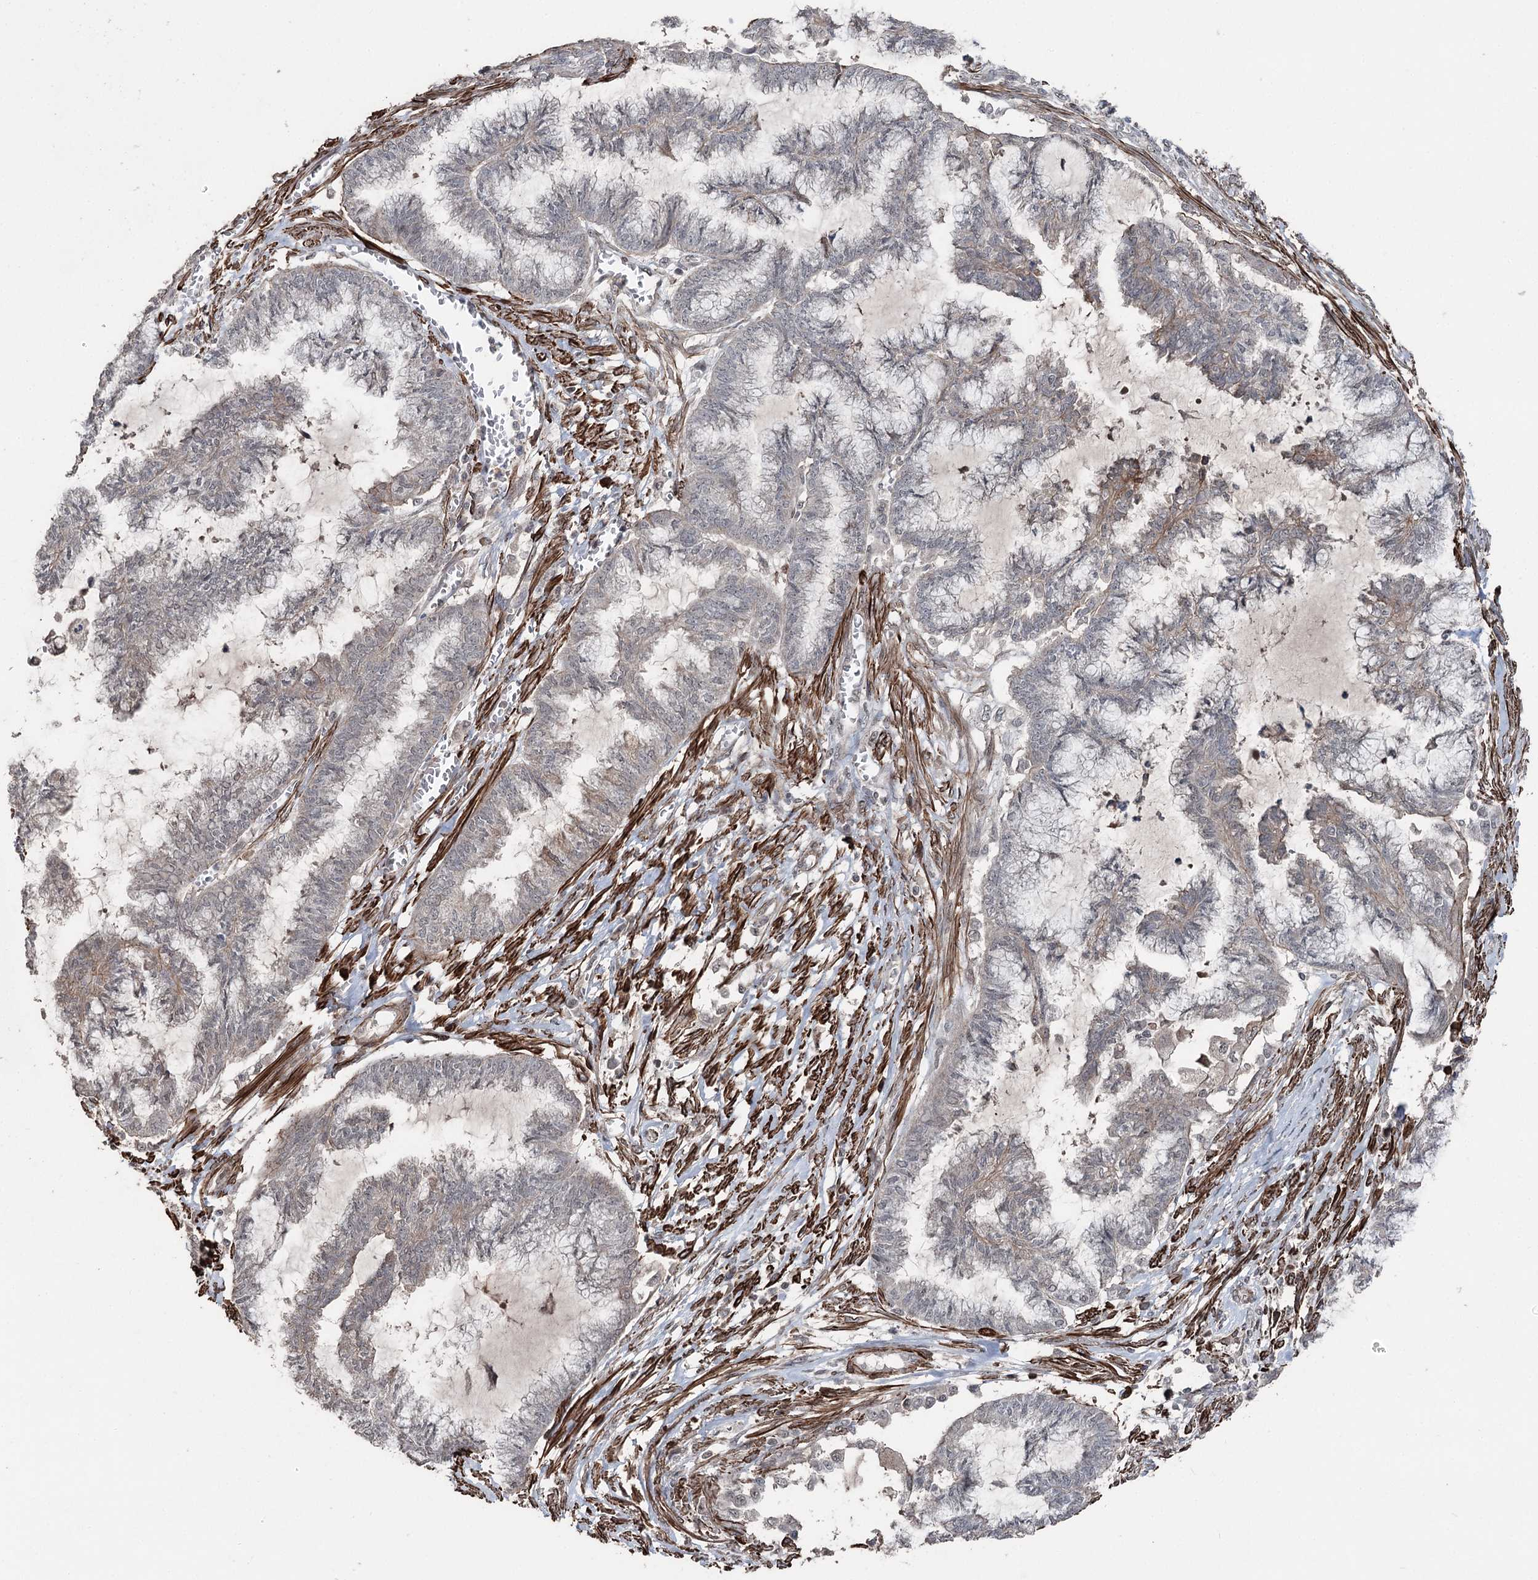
{"staining": {"intensity": "weak", "quantity": "<25%", "location": "cytoplasmic/membranous"}, "tissue": "endometrial cancer", "cell_type": "Tumor cells", "image_type": "cancer", "snomed": [{"axis": "morphology", "description": "Adenocarcinoma, NOS"}, {"axis": "topography", "description": "Endometrium"}], "caption": "Endometrial cancer (adenocarcinoma) was stained to show a protein in brown. There is no significant staining in tumor cells.", "gene": "CCDC82", "patient": {"sex": "female", "age": 86}}